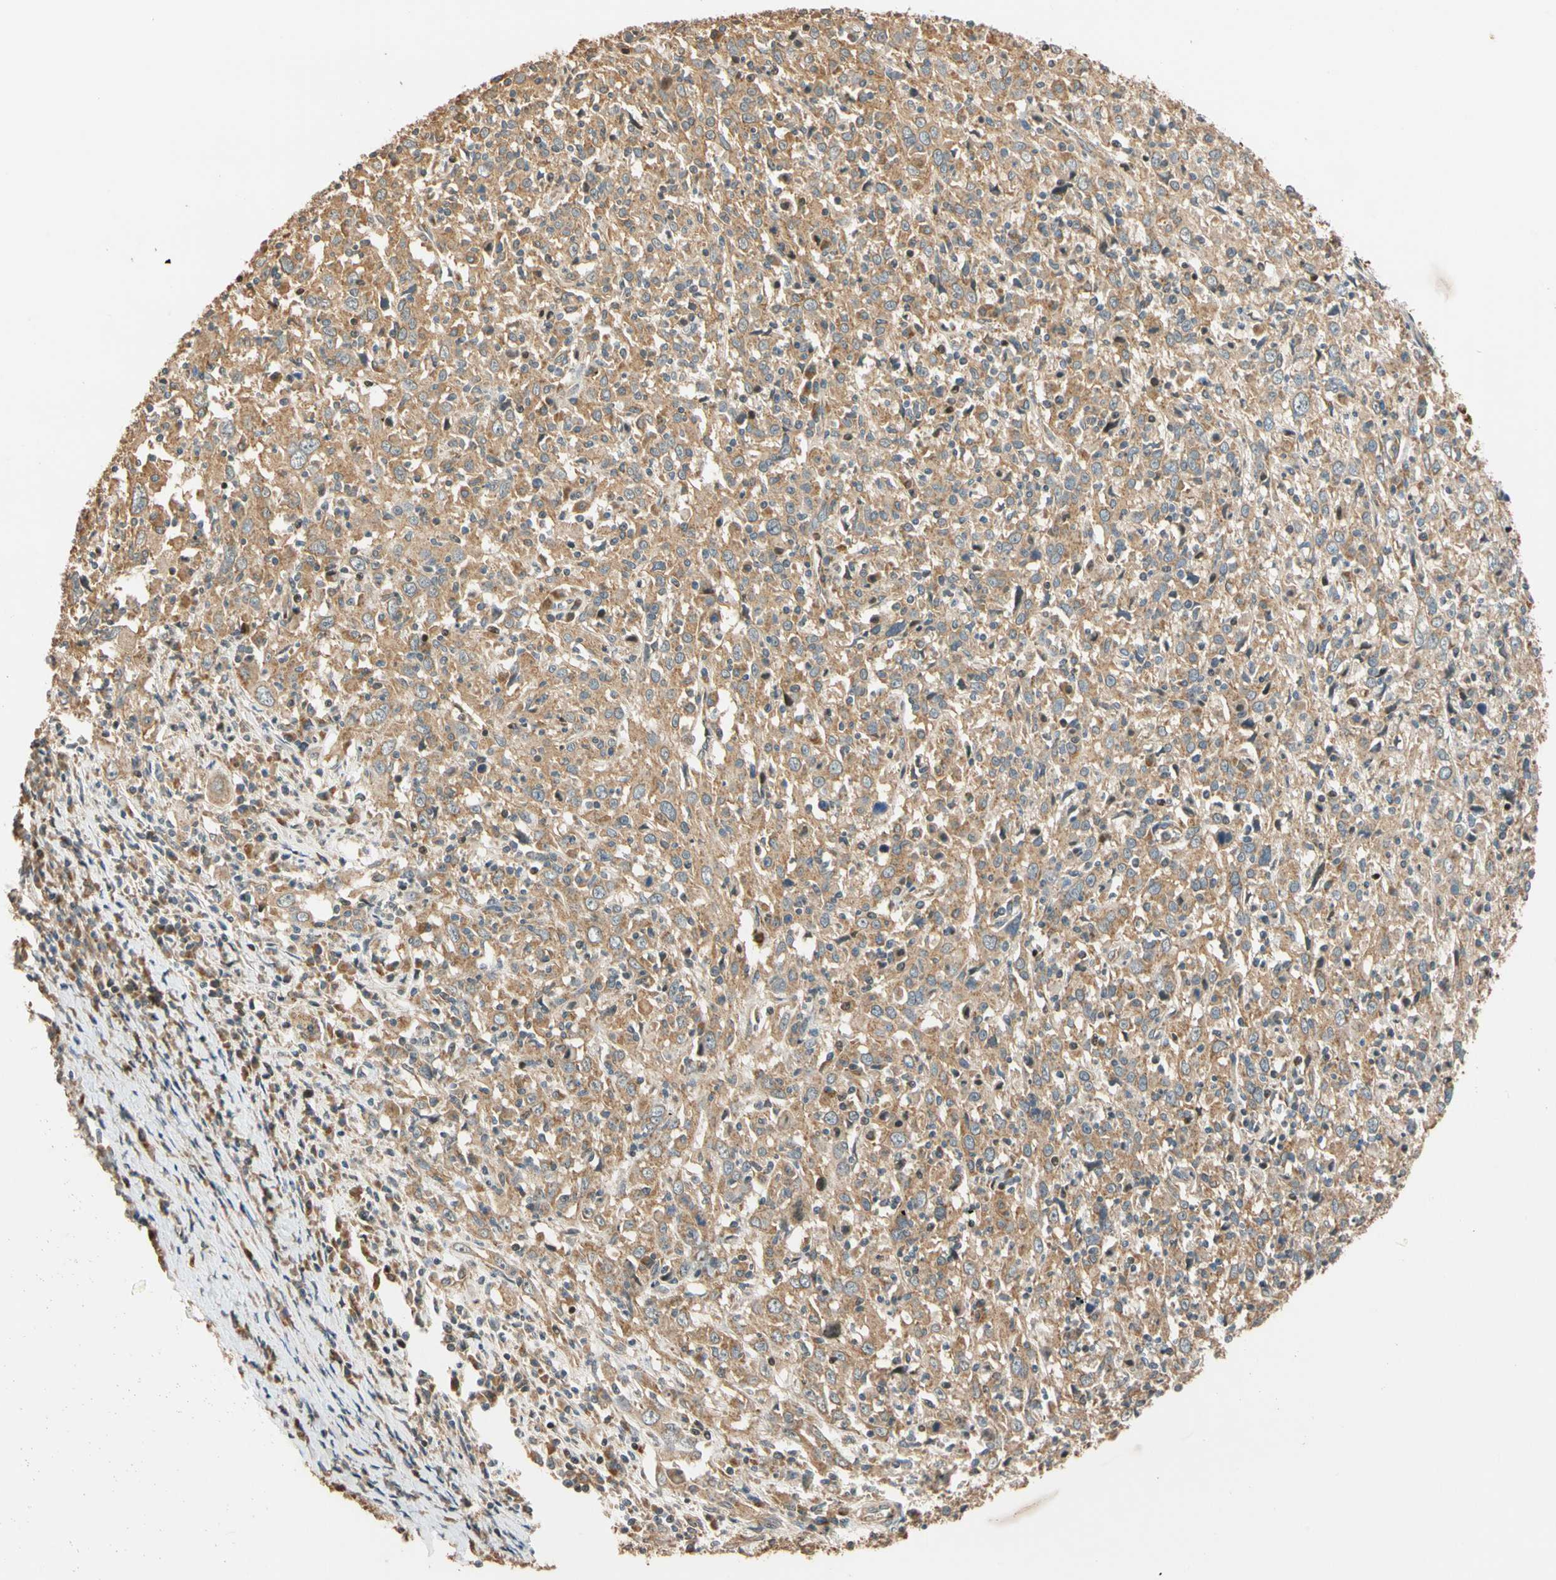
{"staining": {"intensity": "moderate", "quantity": ">75%", "location": "cytoplasmic/membranous"}, "tissue": "cervical cancer", "cell_type": "Tumor cells", "image_type": "cancer", "snomed": [{"axis": "morphology", "description": "Squamous cell carcinoma, NOS"}, {"axis": "topography", "description": "Cervix"}], "caption": "A high-resolution image shows immunohistochemistry staining of cervical cancer, which displays moderate cytoplasmic/membranous positivity in approximately >75% of tumor cells.", "gene": "HECW1", "patient": {"sex": "female", "age": 46}}